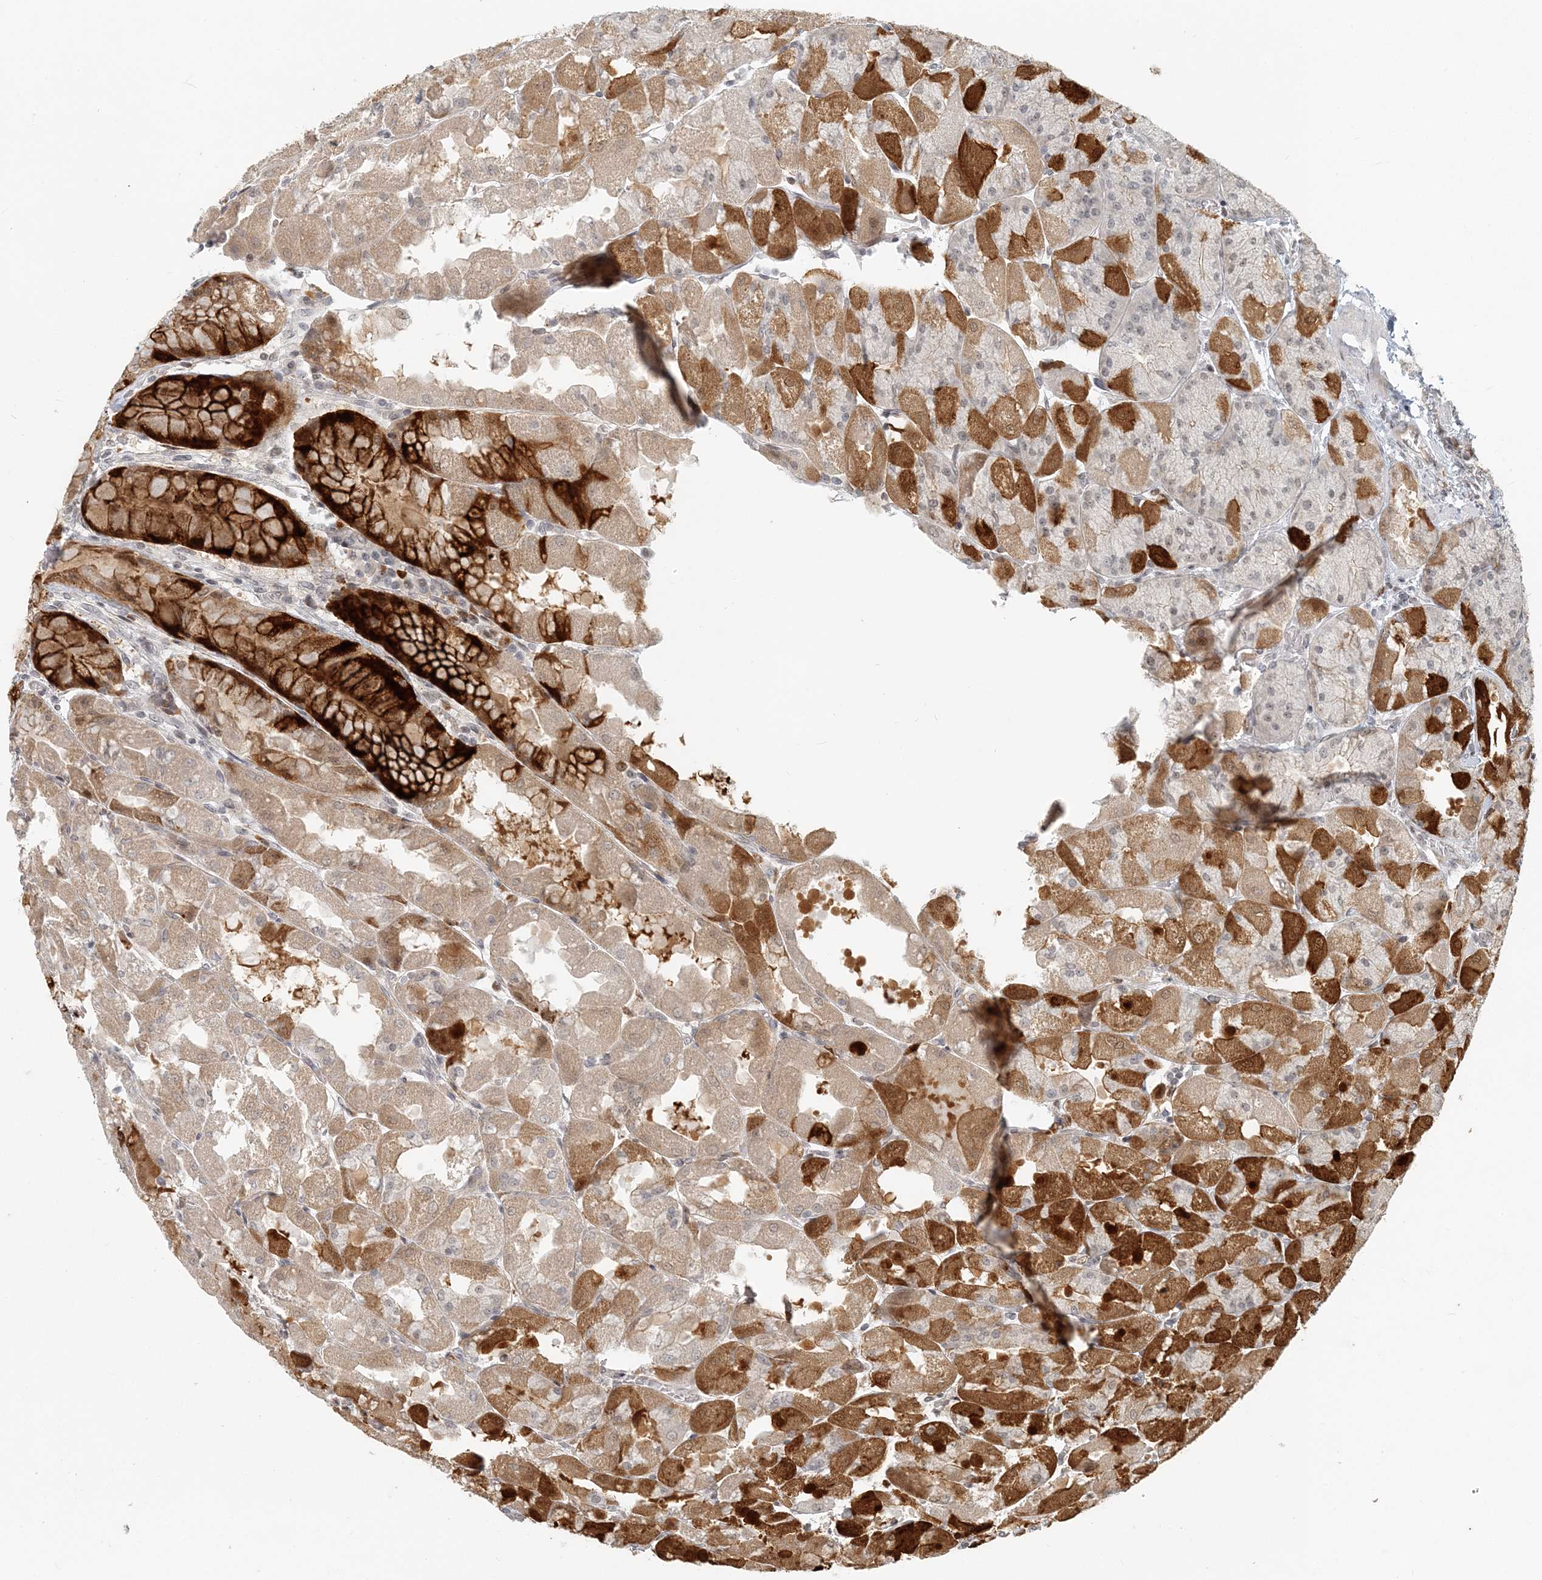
{"staining": {"intensity": "strong", "quantity": ">75%", "location": "cytoplasmic/membranous,nuclear"}, "tissue": "stomach", "cell_type": "Glandular cells", "image_type": "normal", "snomed": [{"axis": "morphology", "description": "Normal tissue, NOS"}, {"axis": "topography", "description": "Stomach"}], "caption": "Immunohistochemistry image of unremarkable stomach stained for a protein (brown), which displays high levels of strong cytoplasmic/membranous,nuclear staining in about >75% of glandular cells.", "gene": "BAZ1B", "patient": {"sex": "female", "age": 61}}